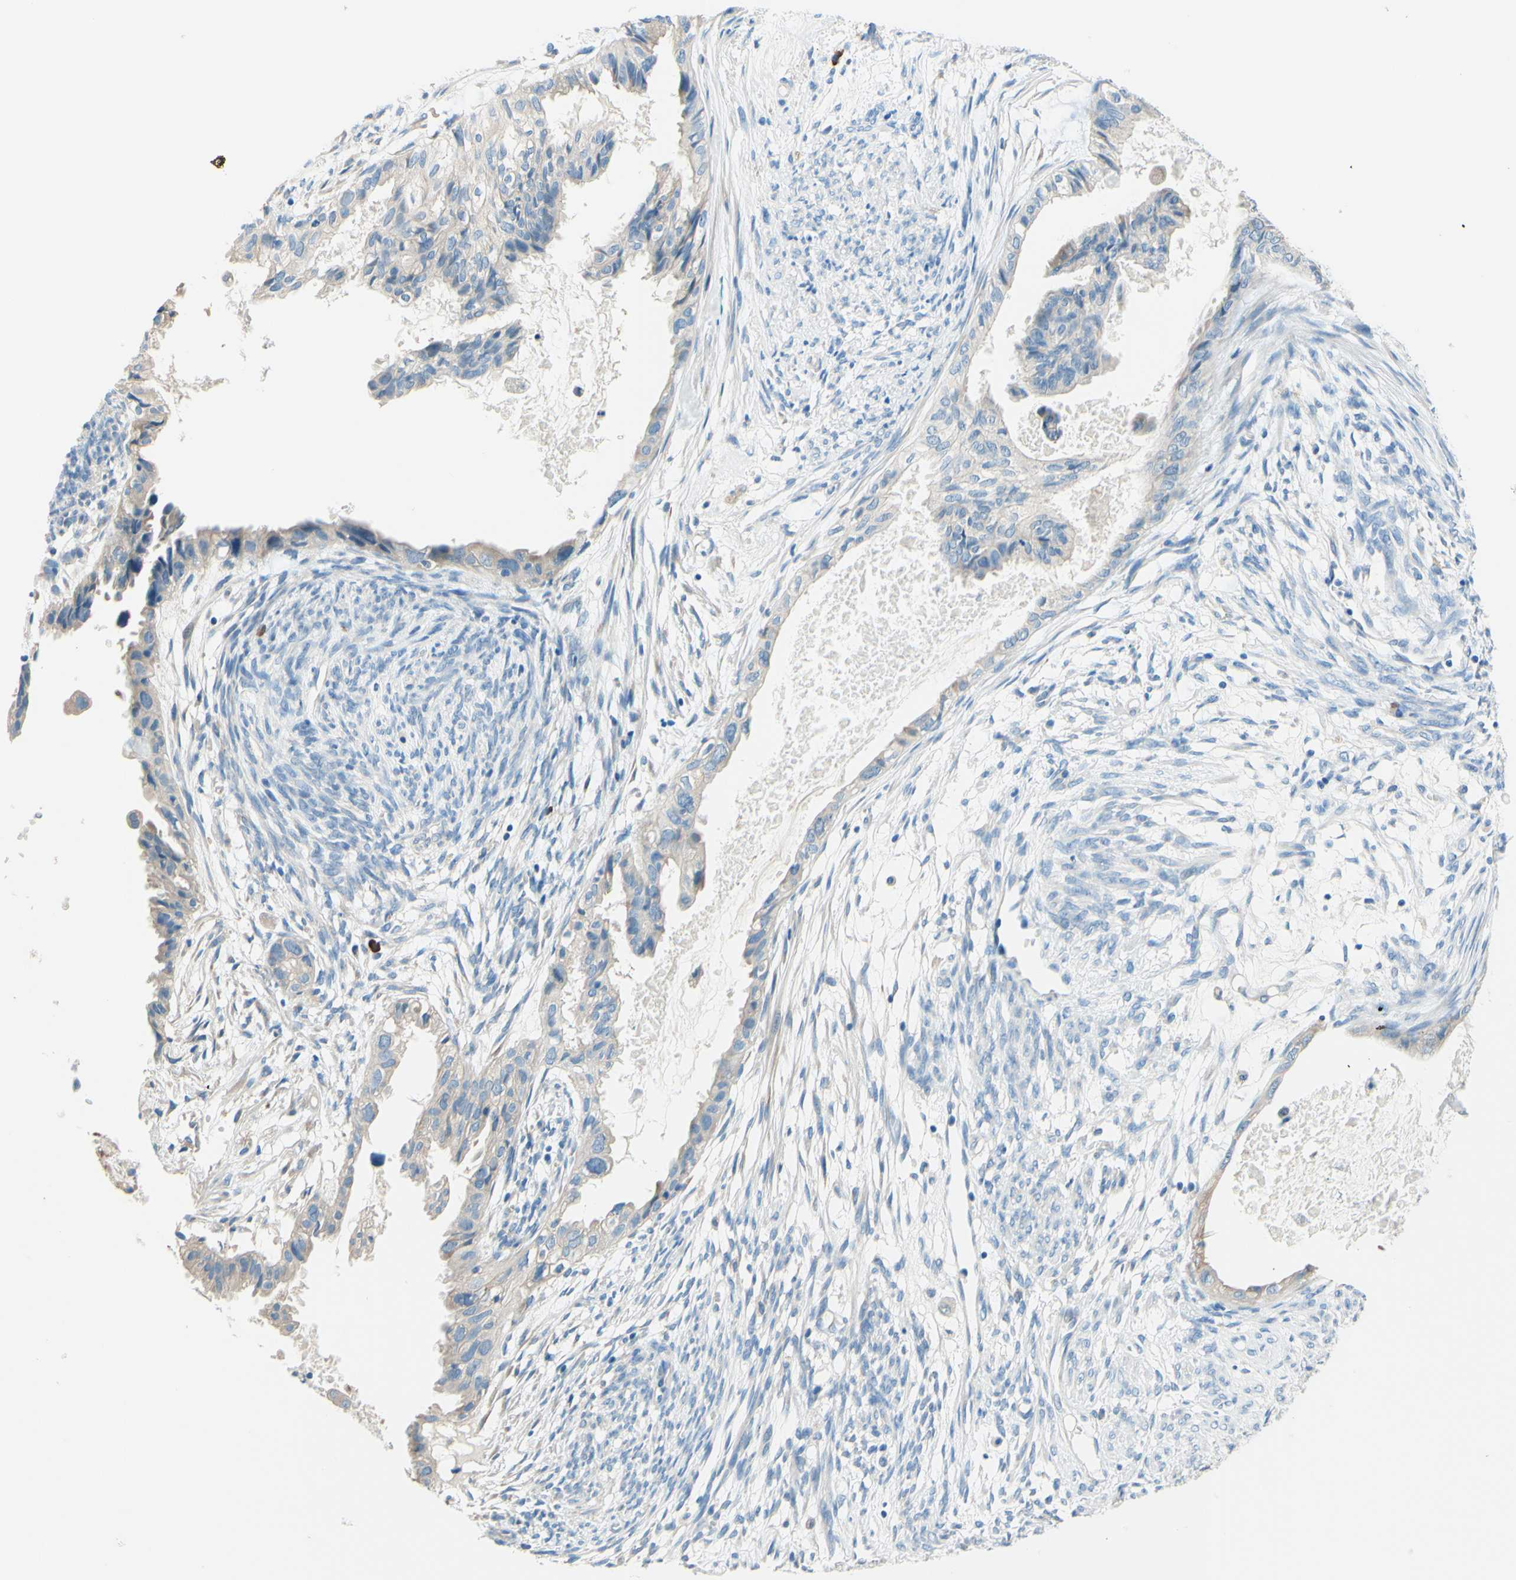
{"staining": {"intensity": "negative", "quantity": "none", "location": "none"}, "tissue": "cervical cancer", "cell_type": "Tumor cells", "image_type": "cancer", "snomed": [{"axis": "morphology", "description": "Normal tissue, NOS"}, {"axis": "morphology", "description": "Adenocarcinoma, NOS"}, {"axis": "topography", "description": "Cervix"}, {"axis": "topography", "description": "Endometrium"}], "caption": "Immunohistochemistry photomicrograph of neoplastic tissue: cervical adenocarcinoma stained with DAB (3,3'-diaminobenzidine) displays no significant protein staining in tumor cells.", "gene": "PASD1", "patient": {"sex": "female", "age": 86}}